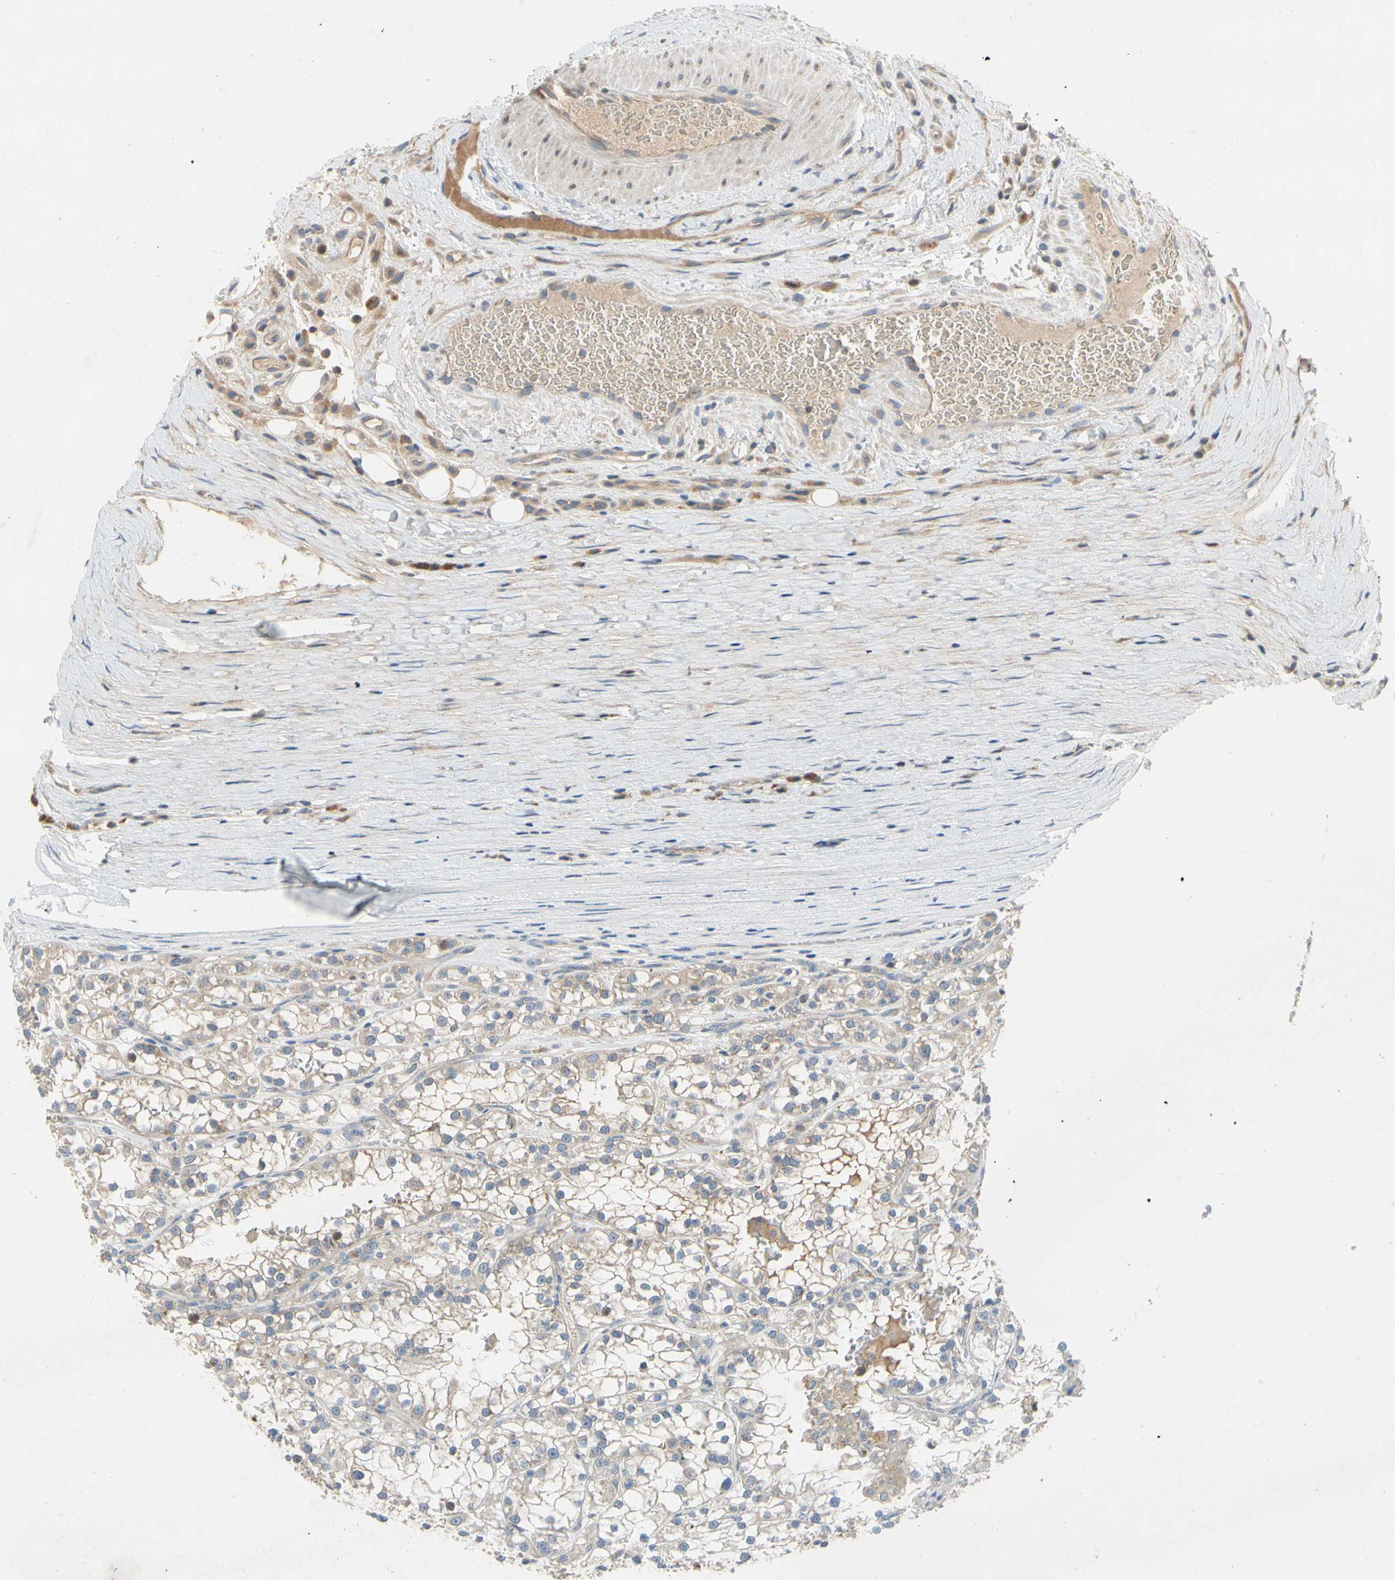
{"staining": {"intensity": "negative", "quantity": "none", "location": "none"}, "tissue": "renal cancer", "cell_type": "Tumor cells", "image_type": "cancer", "snomed": [{"axis": "morphology", "description": "Adenocarcinoma, NOS"}, {"axis": "topography", "description": "Kidney"}], "caption": "A high-resolution image shows immunohistochemistry (IHC) staining of renal cancer (adenocarcinoma), which displays no significant staining in tumor cells.", "gene": "KLHDC8B", "patient": {"sex": "female", "age": 52}}